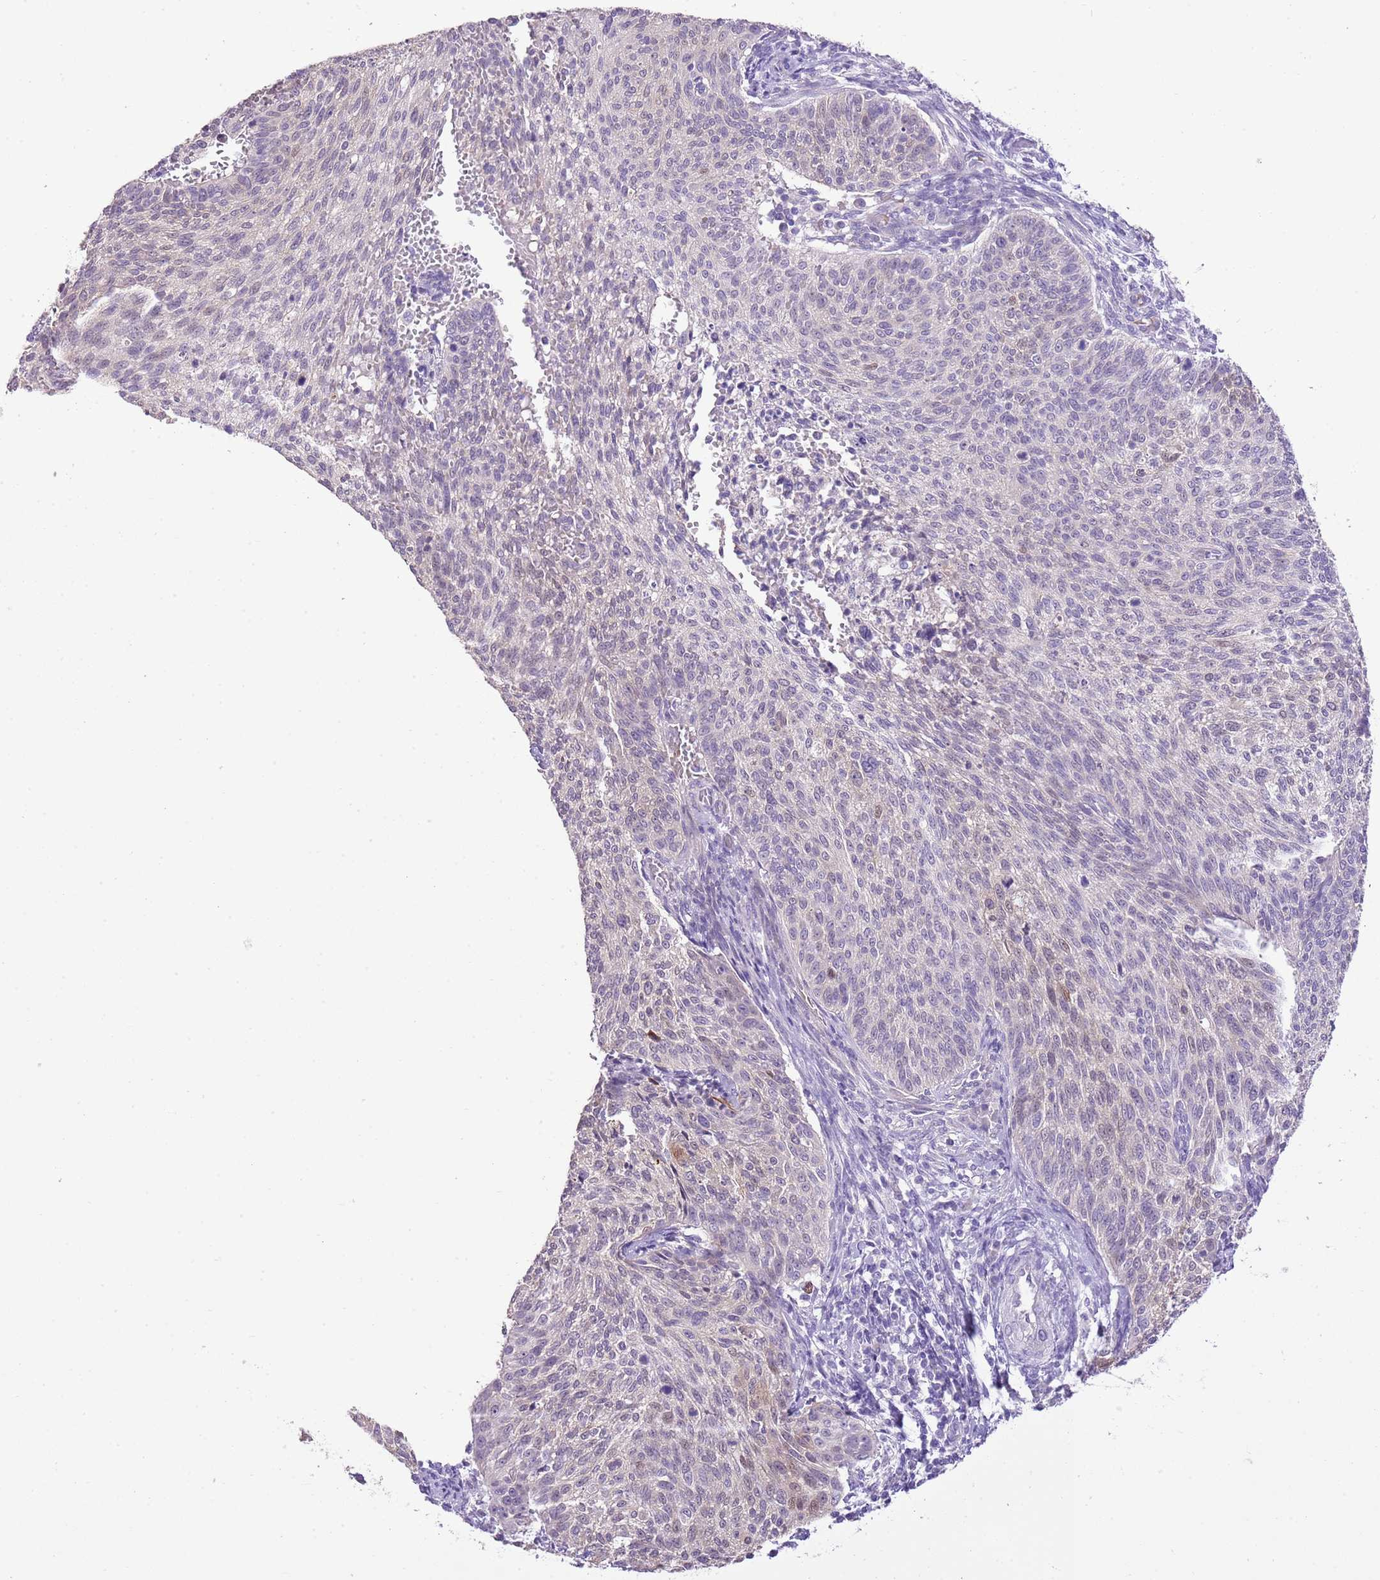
{"staining": {"intensity": "weak", "quantity": "<25%", "location": "nuclear"}, "tissue": "cervical cancer", "cell_type": "Tumor cells", "image_type": "cancer", "snomed": [{"axis": "morphology", "description": "Squamous cell carcinoma, NOS"}, {"axis": "topography", "description": "Cervix"}], "caption": "The photomicrograph reveals no staining of tumor cells in squamous cell carcinoma (cervical).", "gene": "XPO7", "patient": {"sex": "female", "age": 70}}